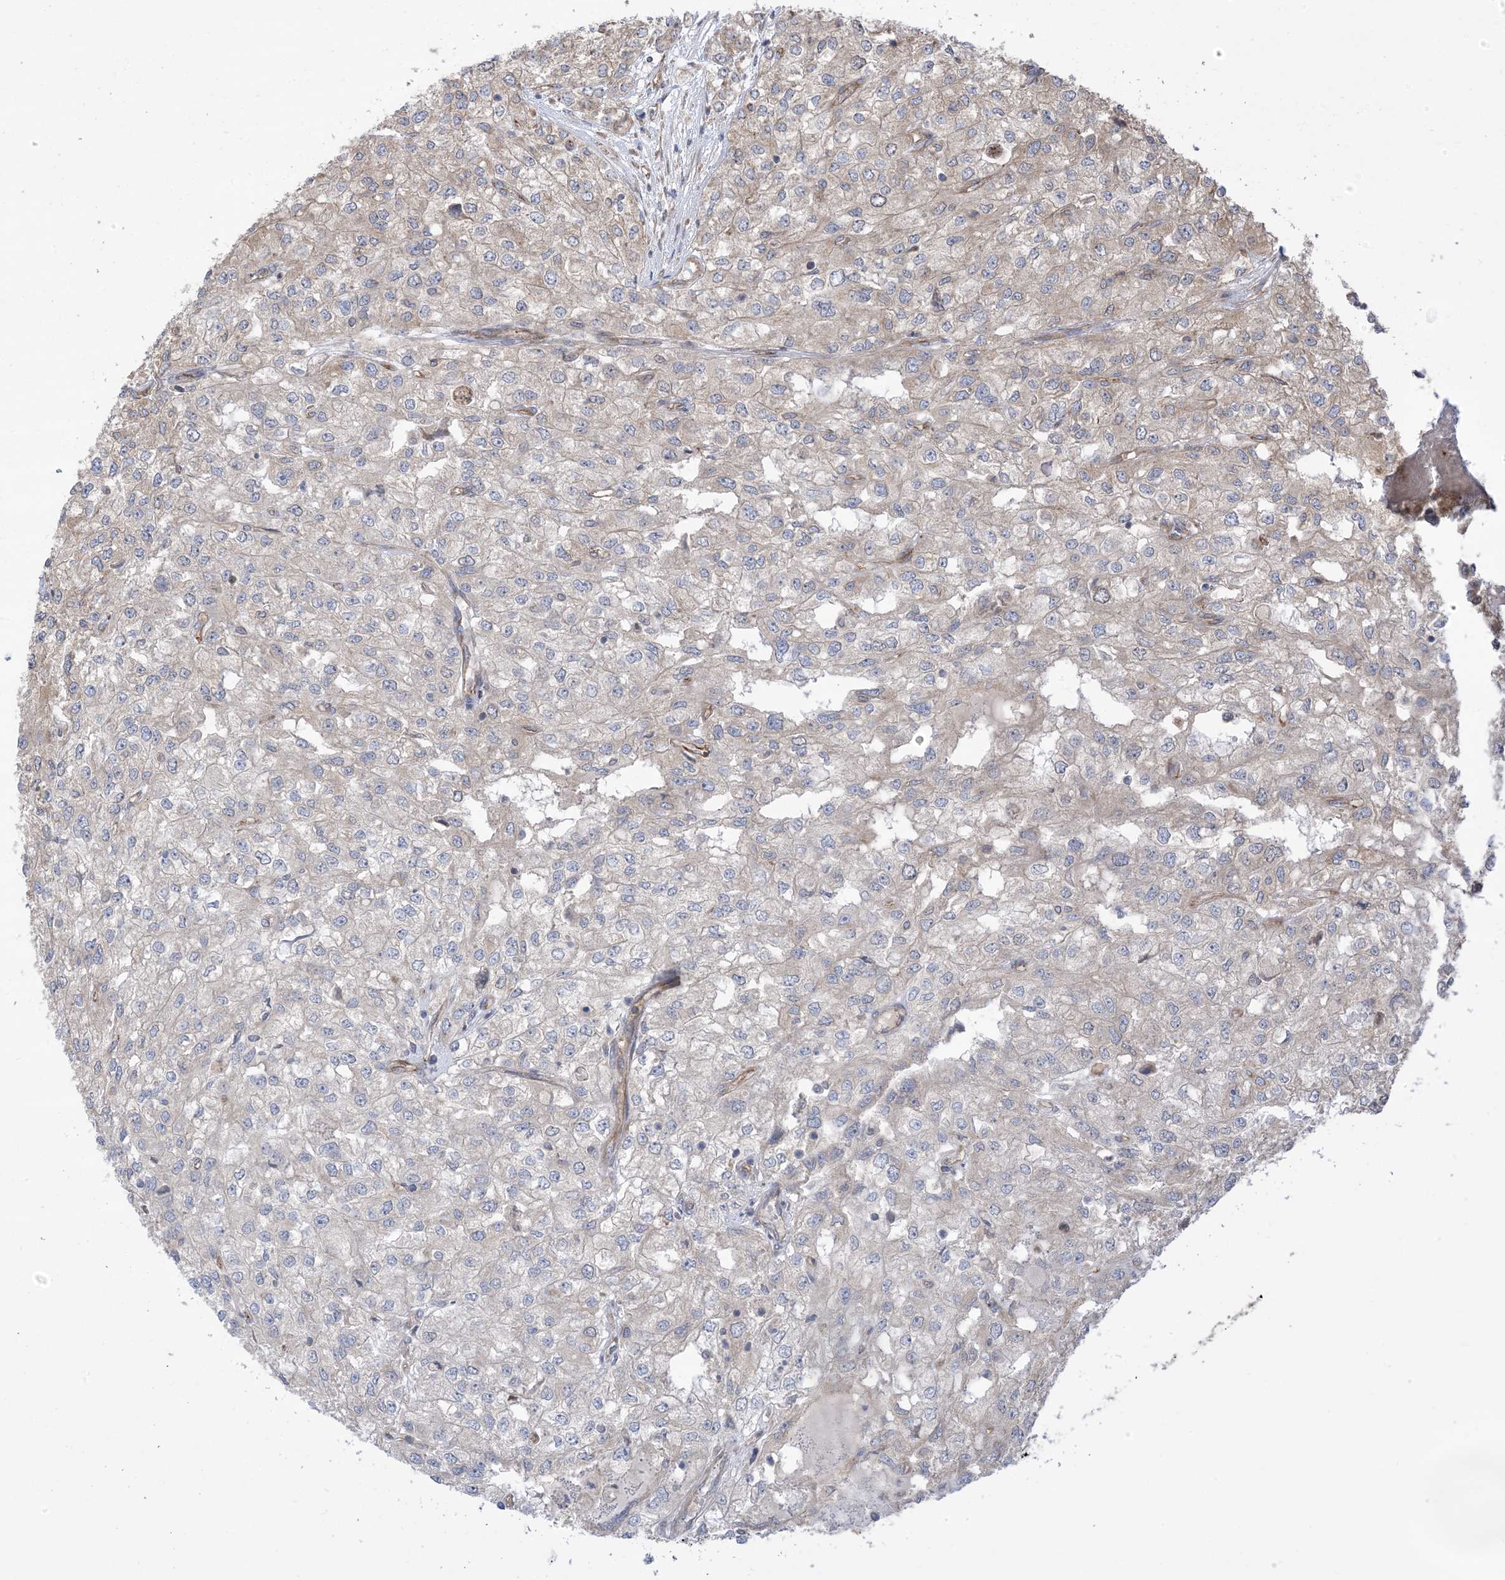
{"staining": {"intensity": "weak", "quantity": "<25%", "location": "cytoplasmic/membranous"}, "tissue": "renal cancer", "cell_type": "Tumor cells", "image_type": "cancer", "snomed": [{"axis": "morphology", "description": "Adenocarcinoma, NOS"}, {"axis": "topography", "description": "Kidney"}], "caption": "A high-resolution histopathology image shows IHC staining of renal cancer (adenocarcinoma), which displays no significant expression in tumor cells.", "gene": "CLEC16A", "patient": {"sex": "female", "age": 54}}